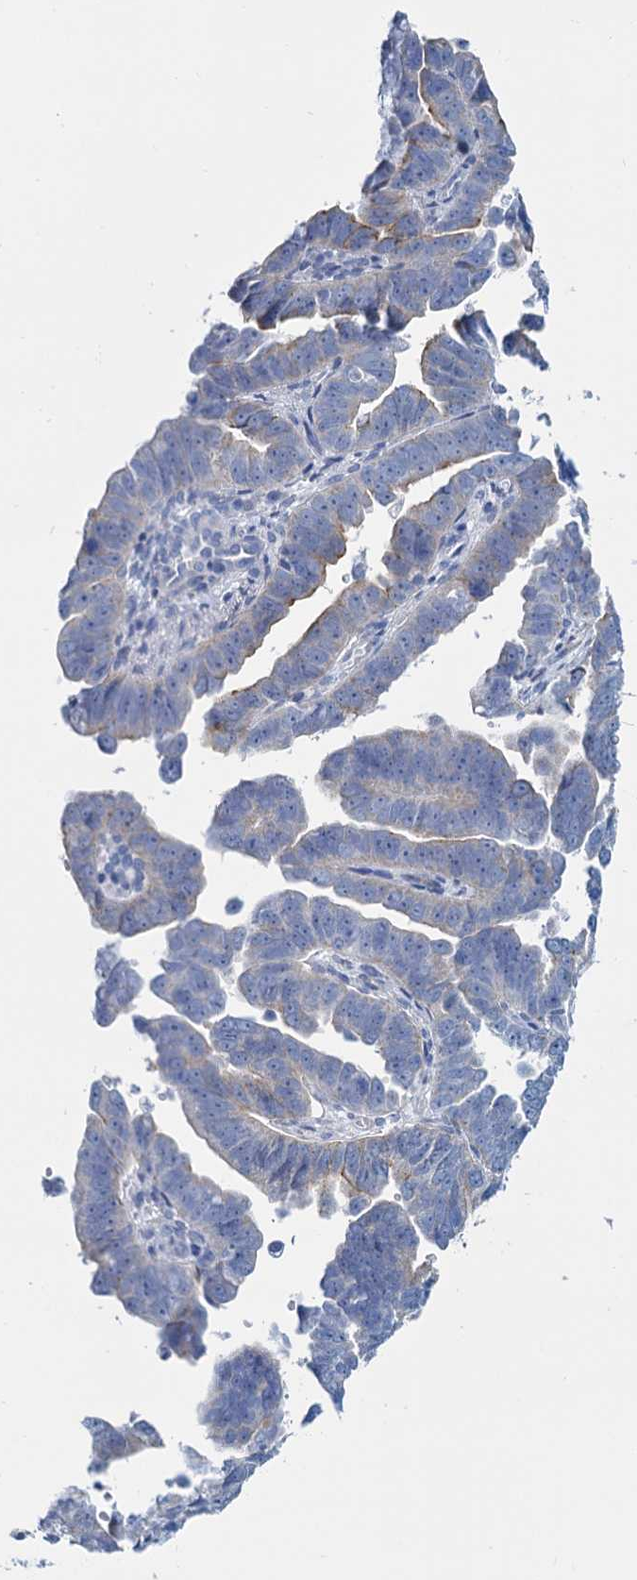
{"staining": {"intensity": "negative", "quantity": "none", "location": "none"}, "tissue": "endometrial cancer", "cell_type": "Tumor cells", "image_type": "cancer", "snomed": [{"axis": "morphology", "description": "Adenocarcinoma, NOS"}, {"axis": "topography", "description": "Endometrium"}], "caption": "Immunohistochemistry (IHC) photomicrograph of adenocarcinoma (endometrial) stained for a protein (brown), which demonstrates no staining in tumor cells. The staining was performed using DAB (3,3'-diaminobenzidine) to visualize the protein expression in brown, while the nuclei were stained in blue with hematoxylin (Magnification: 20x).", "gene": "SLC1A3", "patient": {"sex": "female", "age": 75}}